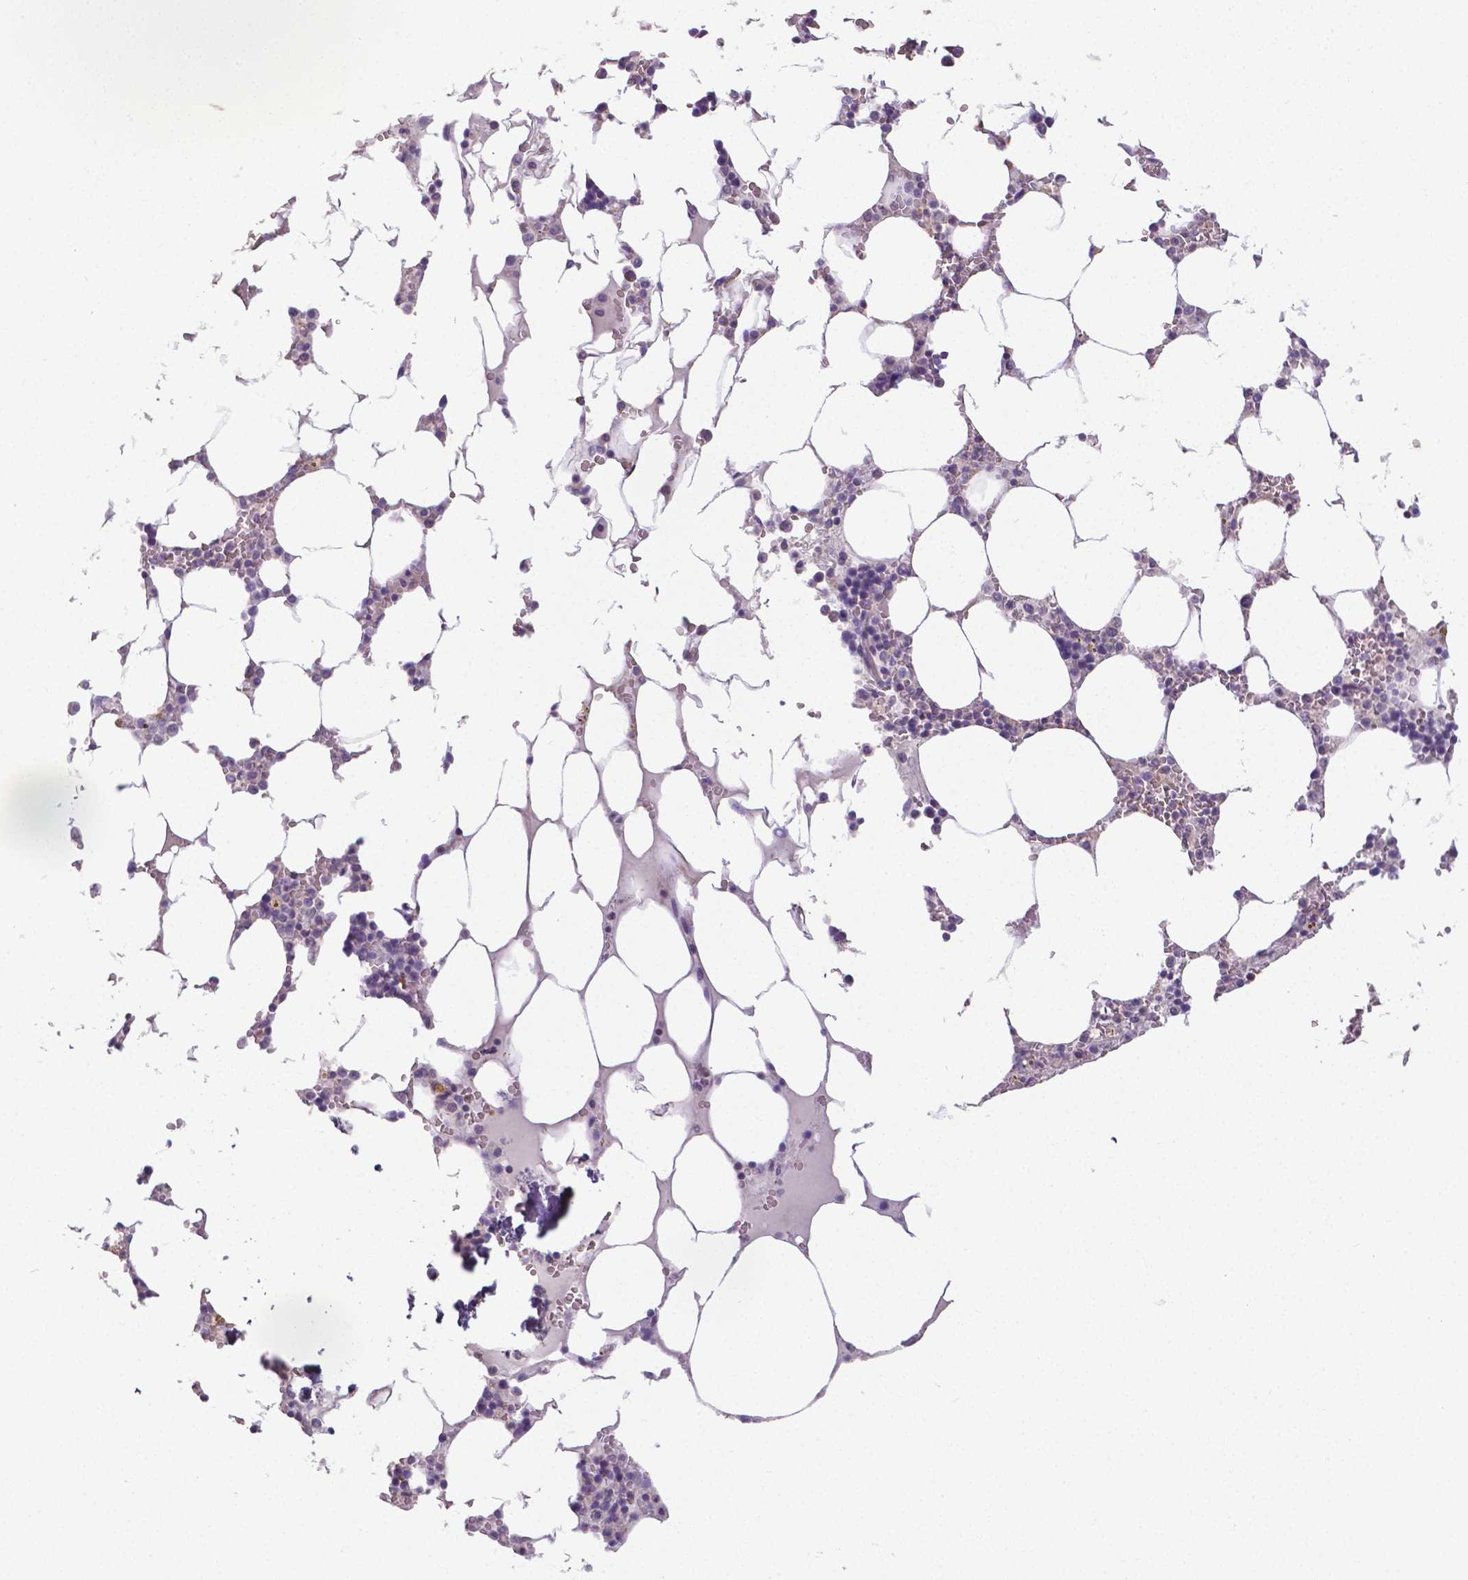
{"staining": {"intensity": "negative", "quantity": "none", "location": "none"}, "tissue": "bone marrow", "cell_type": "Hematopoietic cells", "image_type": "normal", "snomed": [{"axis": "morphology", "description": "Normal tissue, NOS"}, {"axis": "topography", "description": "Bone marrow"}], "caption": "Protein analysis of benign bone marrow shows no significant positivity in hematopoietic cells.", "gene": "CRMP1", "patient": {"sex": "male", "age": 64}}